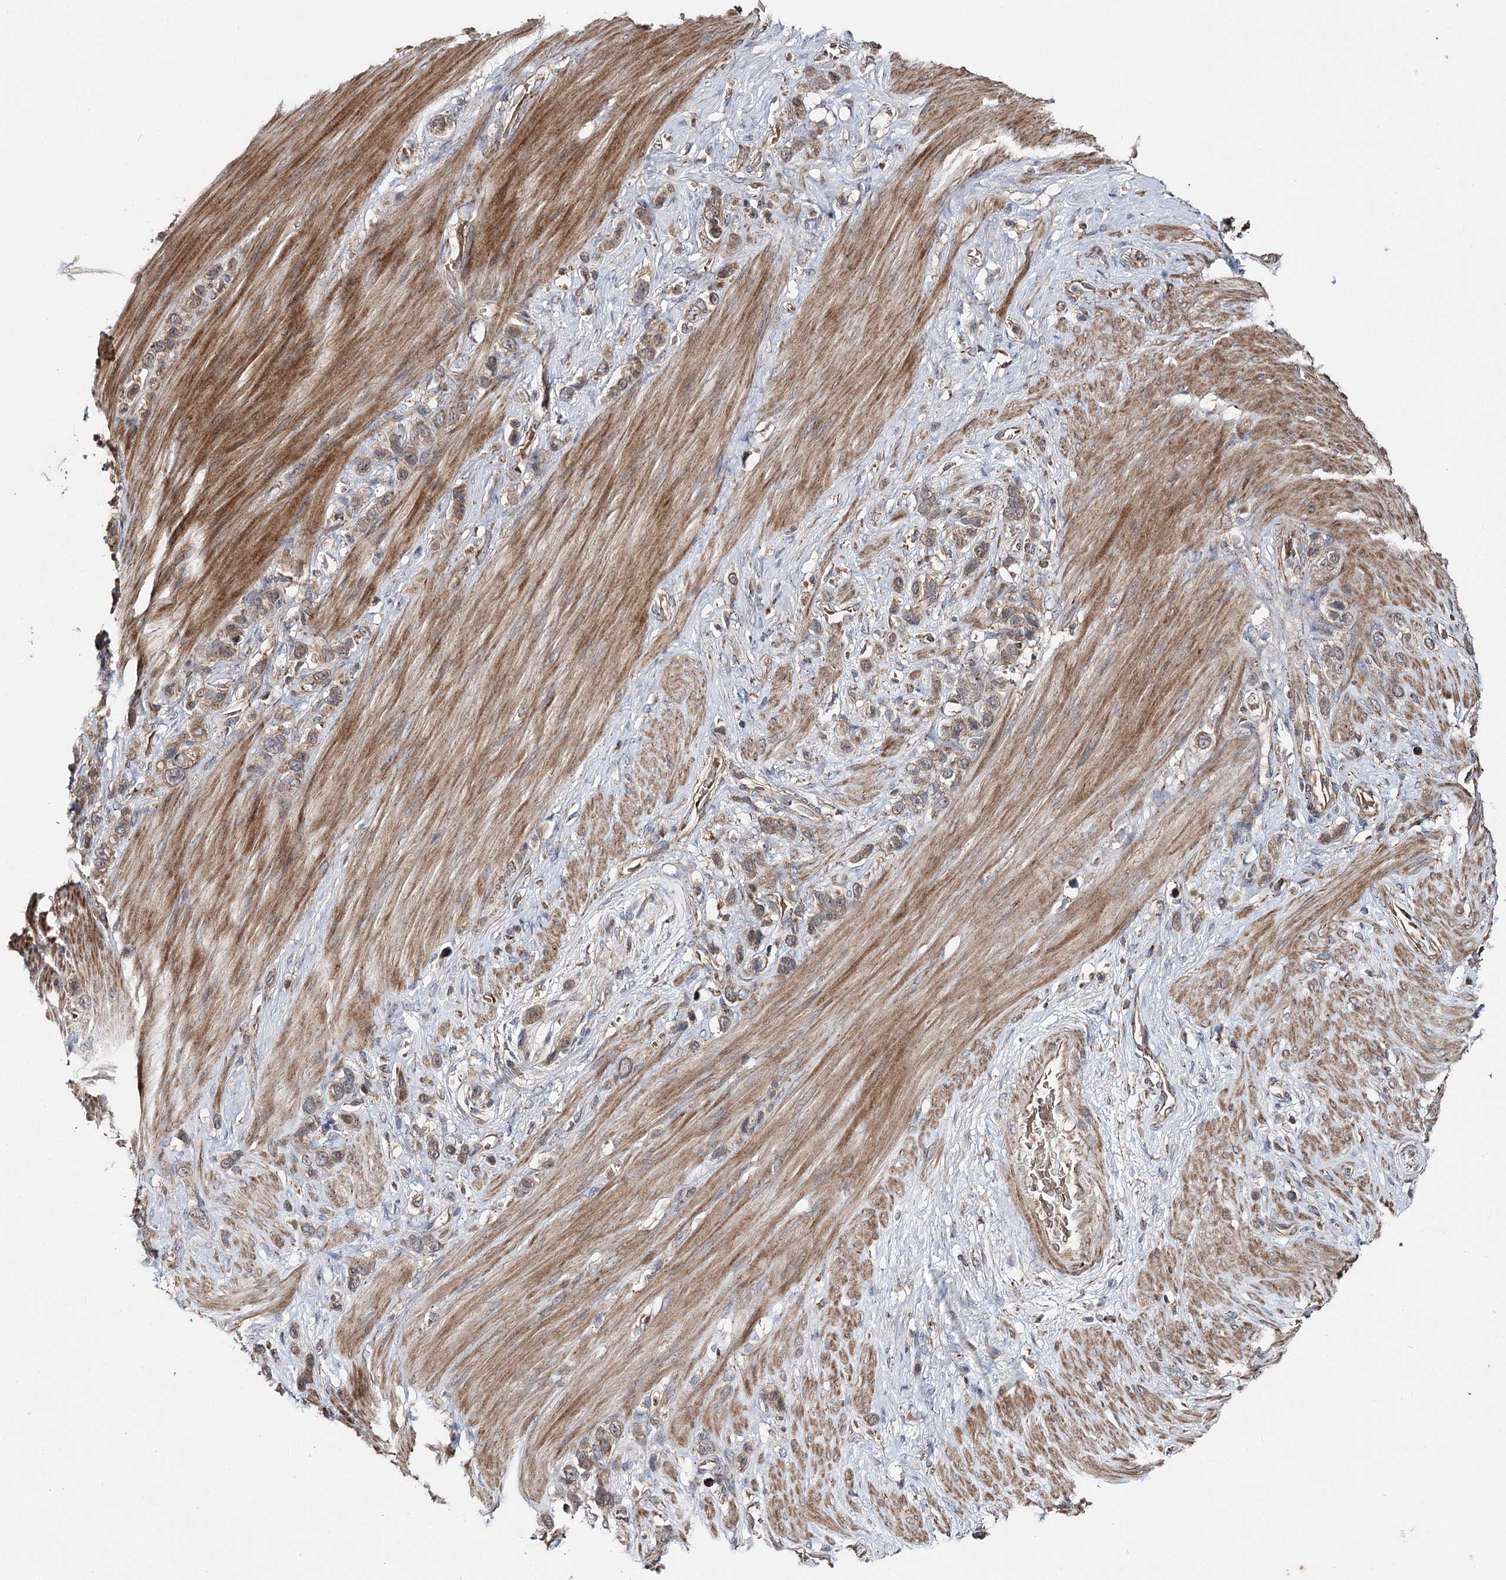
{"staining": {"intensity": "weak", "quantity": ">75%", "location": "cytoplasmic/membranous"}, "tissue": "stomach cancer", "cell_type": "Tumor cells", "image_type": "cancer", "snomed": [{"axis": "morphology", "description": "Adenocarcinoma, NOS"}, {"axis": "morphology", "description": "Adenocarcinoma, High grade"}, {"axis": "topography", "description": "Stomach, upper"}, {"axis": "topography", "description": "Stomach, lower"}], "caption": "Stomach cancer (adenocarcinoma) tissue reveals weak cytoplasmic/membranous positivity in about >75% of tumor cells, visualized by immunohistochemistry.", "gene": "MINDY3", "patient": {"sex": "female", "age": 65}}